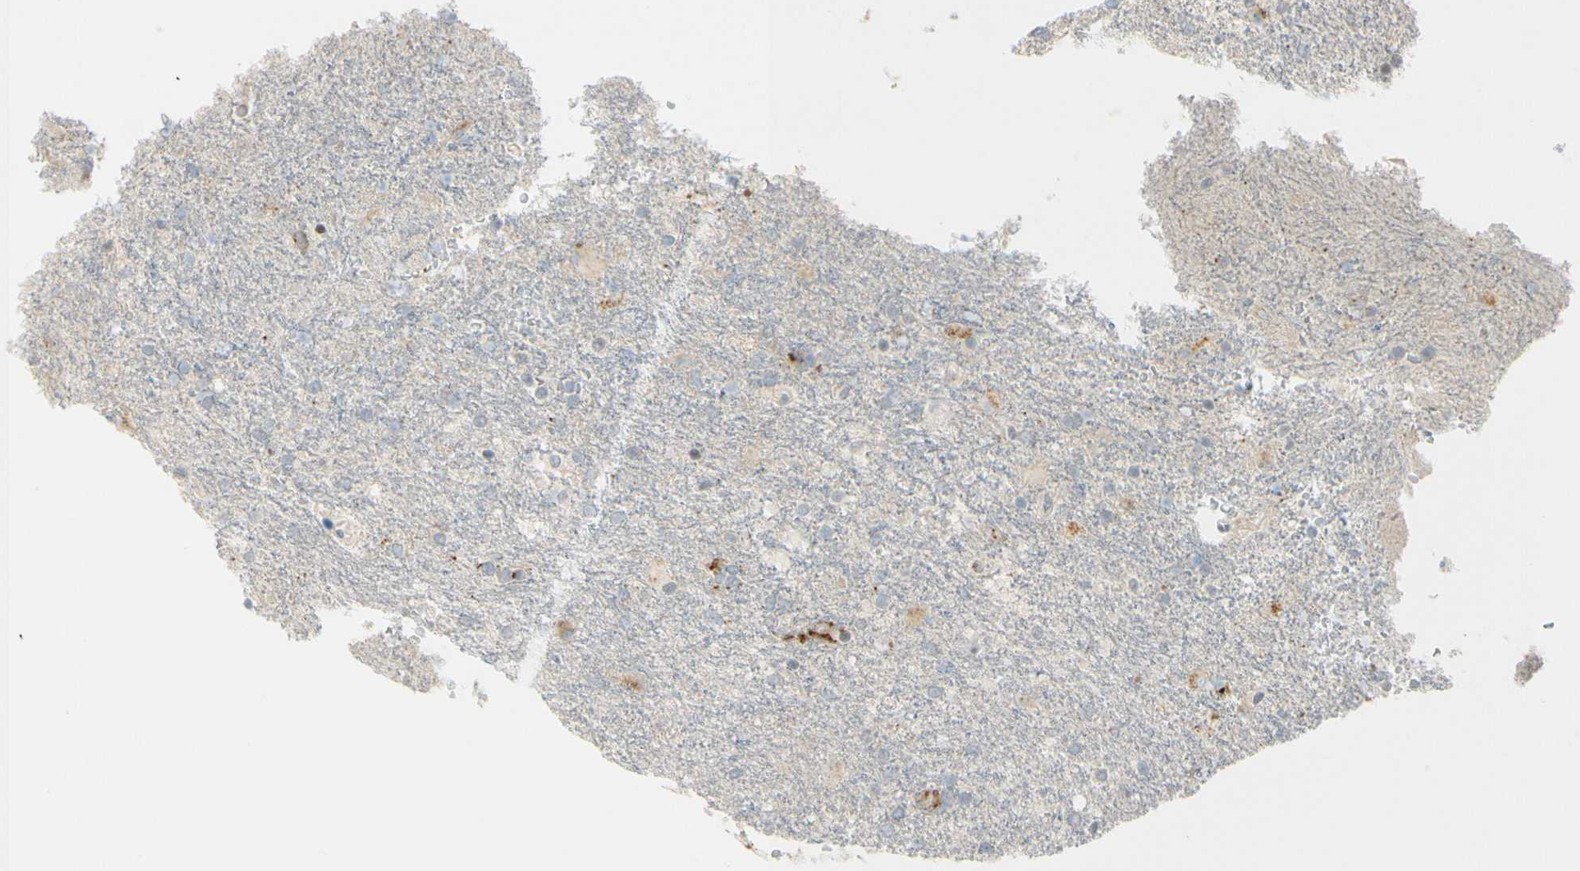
{"staining": {"intensity": "strong", "quantity": "<25%", "location": "cytoplasmic/membranous"}, "tissue": "glioma", "cell_type": "Tumor cells", "image_type": "cancer", "snomed": [{"axis": "morphology", "description": "Glioma, malignant, High grade"}, {"axis": "topography", "description": "Brain"}], "caption": "Malignant high-grade glioma tissue demonstrates strong cytoplasmic/membranous expression in approximately <25% of tumor cells", "gene": "B4GALNT1", "patient": {"sex": "male", "age": 71}}